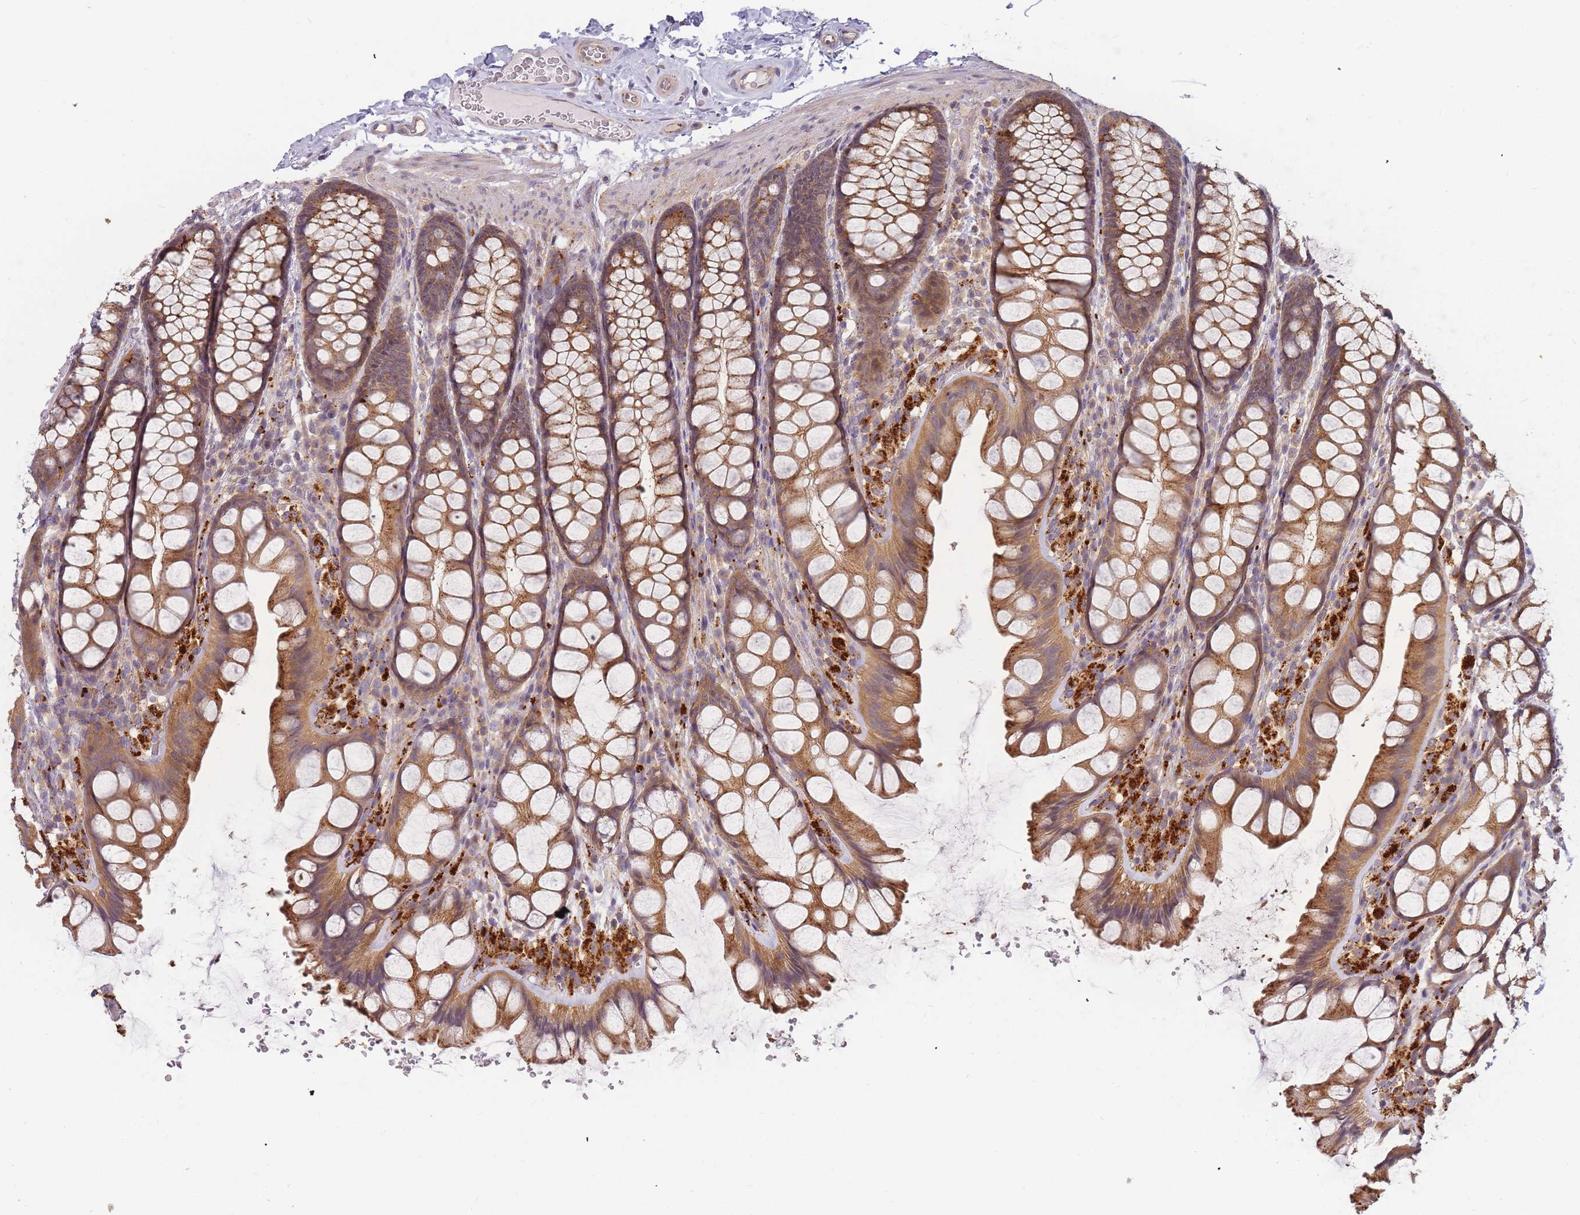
{"staining": {"intensity": "weak", "quantity": ">75%", "location": "cytoplasmic/membranous"}, "tissue": "colon", "cell_type": "Endothelial cells", "image_type": "normal", "snomed": [{"axis": "morphology", "description": "Normal tissue, NOS"}, {"axis": "topography", "description": "Colon"}], "caption": "Colon stained with IHC displays weak cytoplasmic/membranous staining in about >75% of endothelial cells.", "gene": "ATG5", "patient": {"sex": "male", "age": 47}}